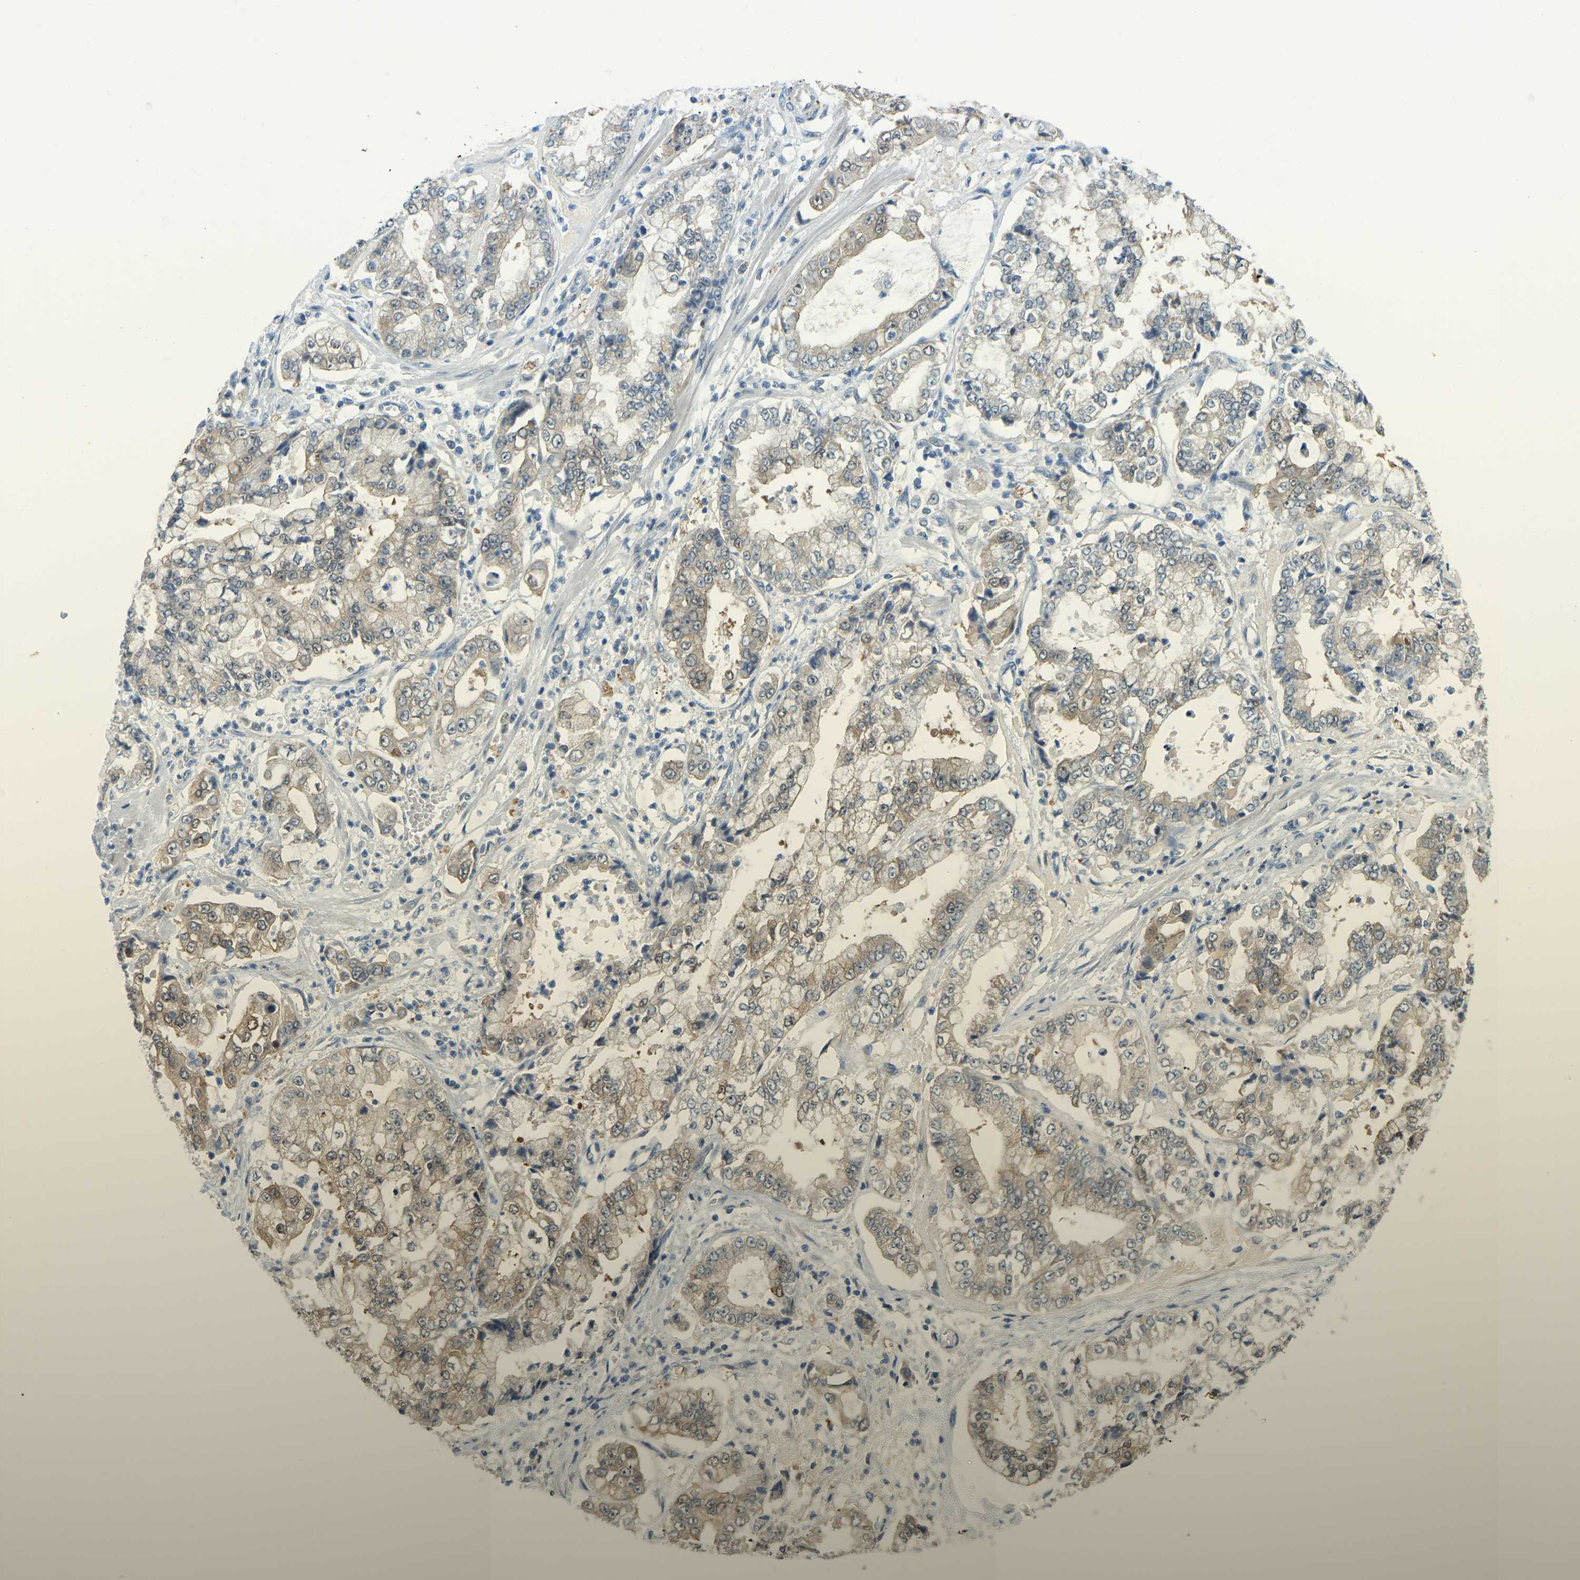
{"staining": {"intensity": "weak", "quantity": "25%-75%", "location": "cytoplasmic/membranous"}, "tissue": "stomach cancer", "cell_type": "Tumor cells", "image_type": "cancer", "snomed": [{"axis": "morphology", "description": "Adenocarcinoma, NOS"}, {"axis": "topography", "description": "Stomach"}], "caption": "A micrograph of human adenocarcinoma (stomach) stained for a protein shows weak cytoplasmic/membranous brown staining in tumor cells.", "gene": "NME8", "patient": {"sex": "male", "age": 76}}